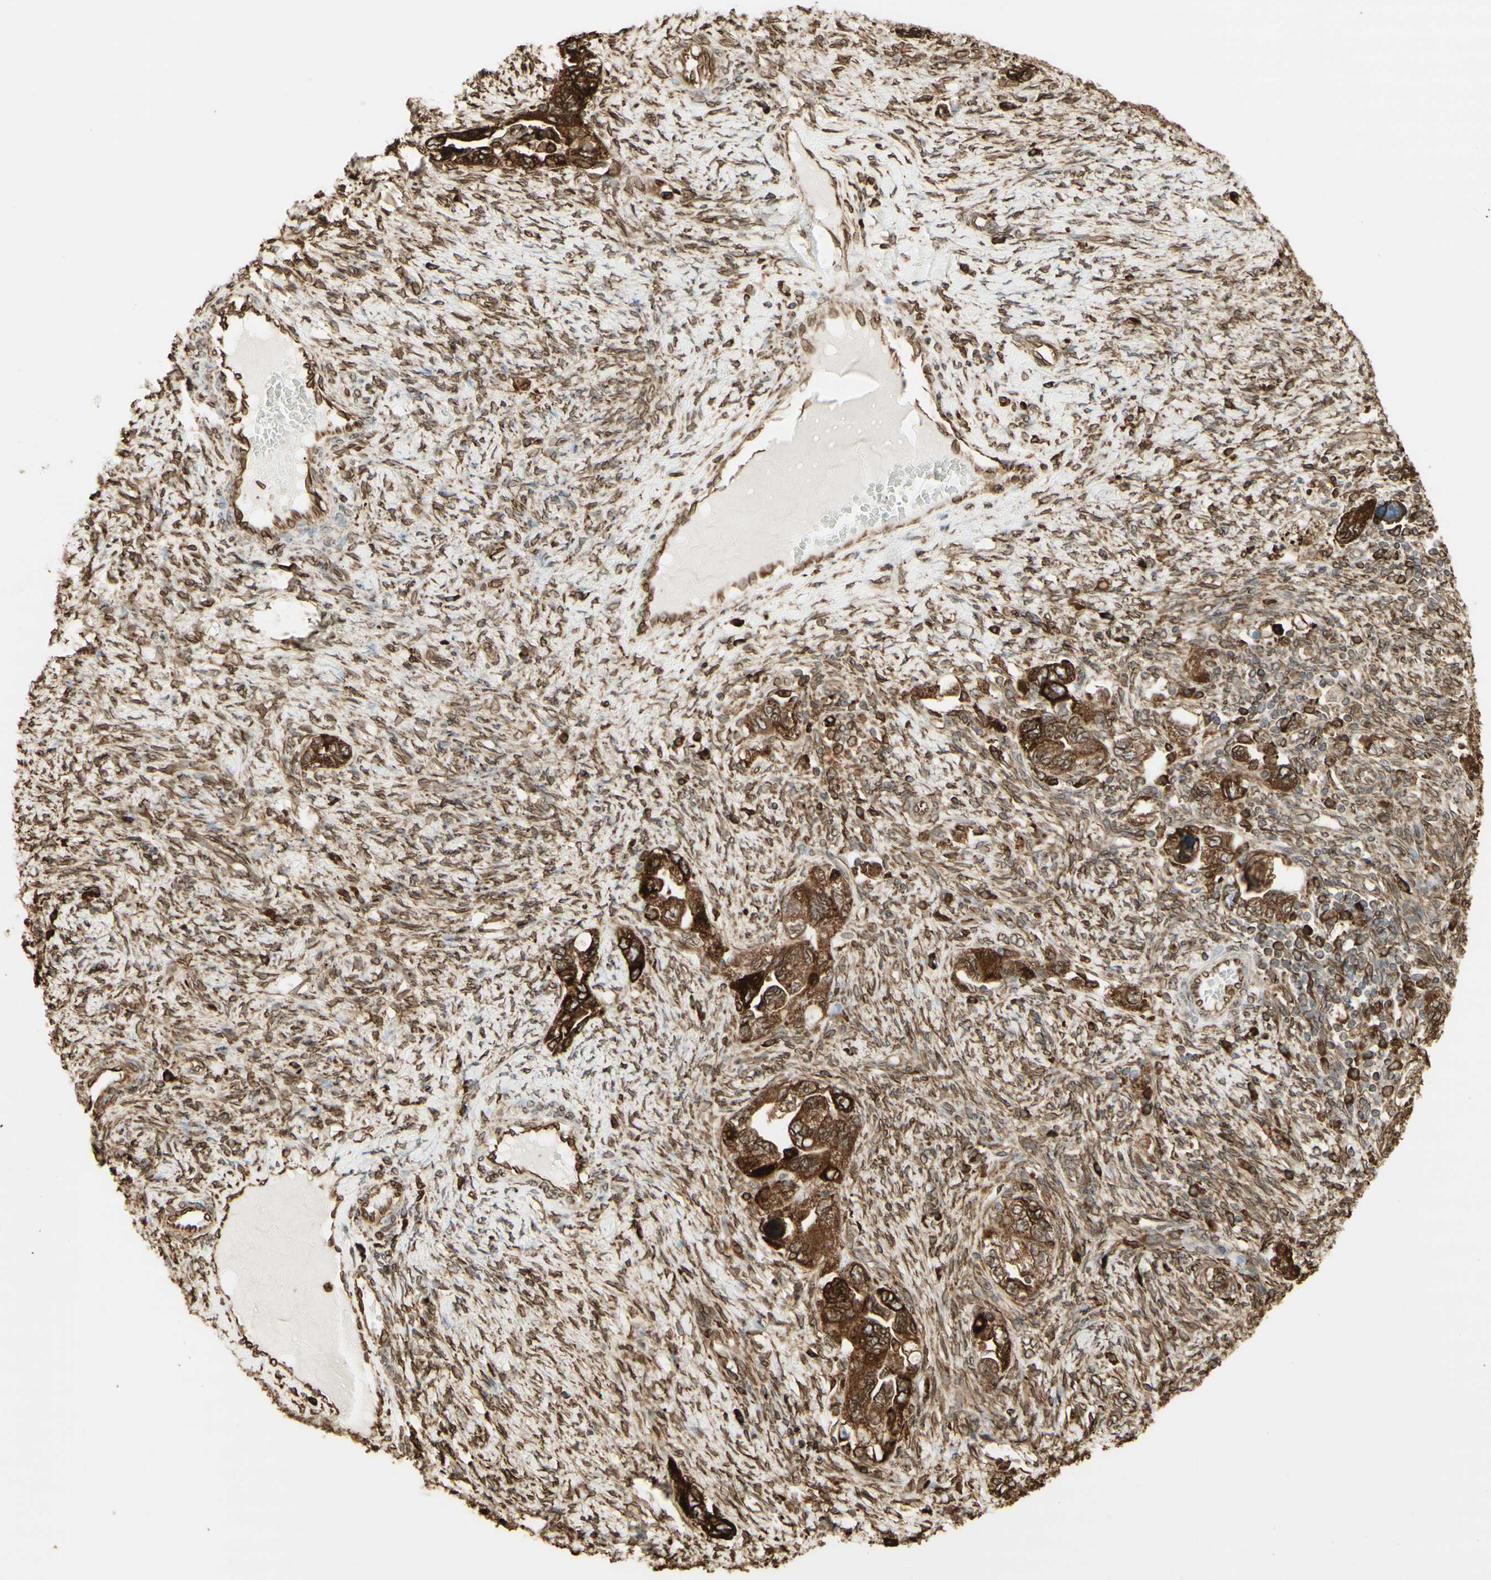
{"staining": {"intensity": "moderate", "quantity": ">75%", "location": "cytoplasmic/membranous"}, "tissue": "ovarian cancer", "cell_type": "Tumor cells", "image_type": "cancer", "snomed": [{"axis": "morphology", "description": "Carcinoma, NOS"}, {"axis": "morphology", "description": "Cystadenocarcinoma, serous, NOS"}, {"axis": "topography", "description": "Ovary"}], "caption": "Immunohistochemistry (IHC) of human ovarian cancer exhibits medium levels of moderate cytoplasmic/membranous positivity in approximately >75% of tumor cells.", "gene": "CANX", "patient": {"sex": "female", "age": 69}}